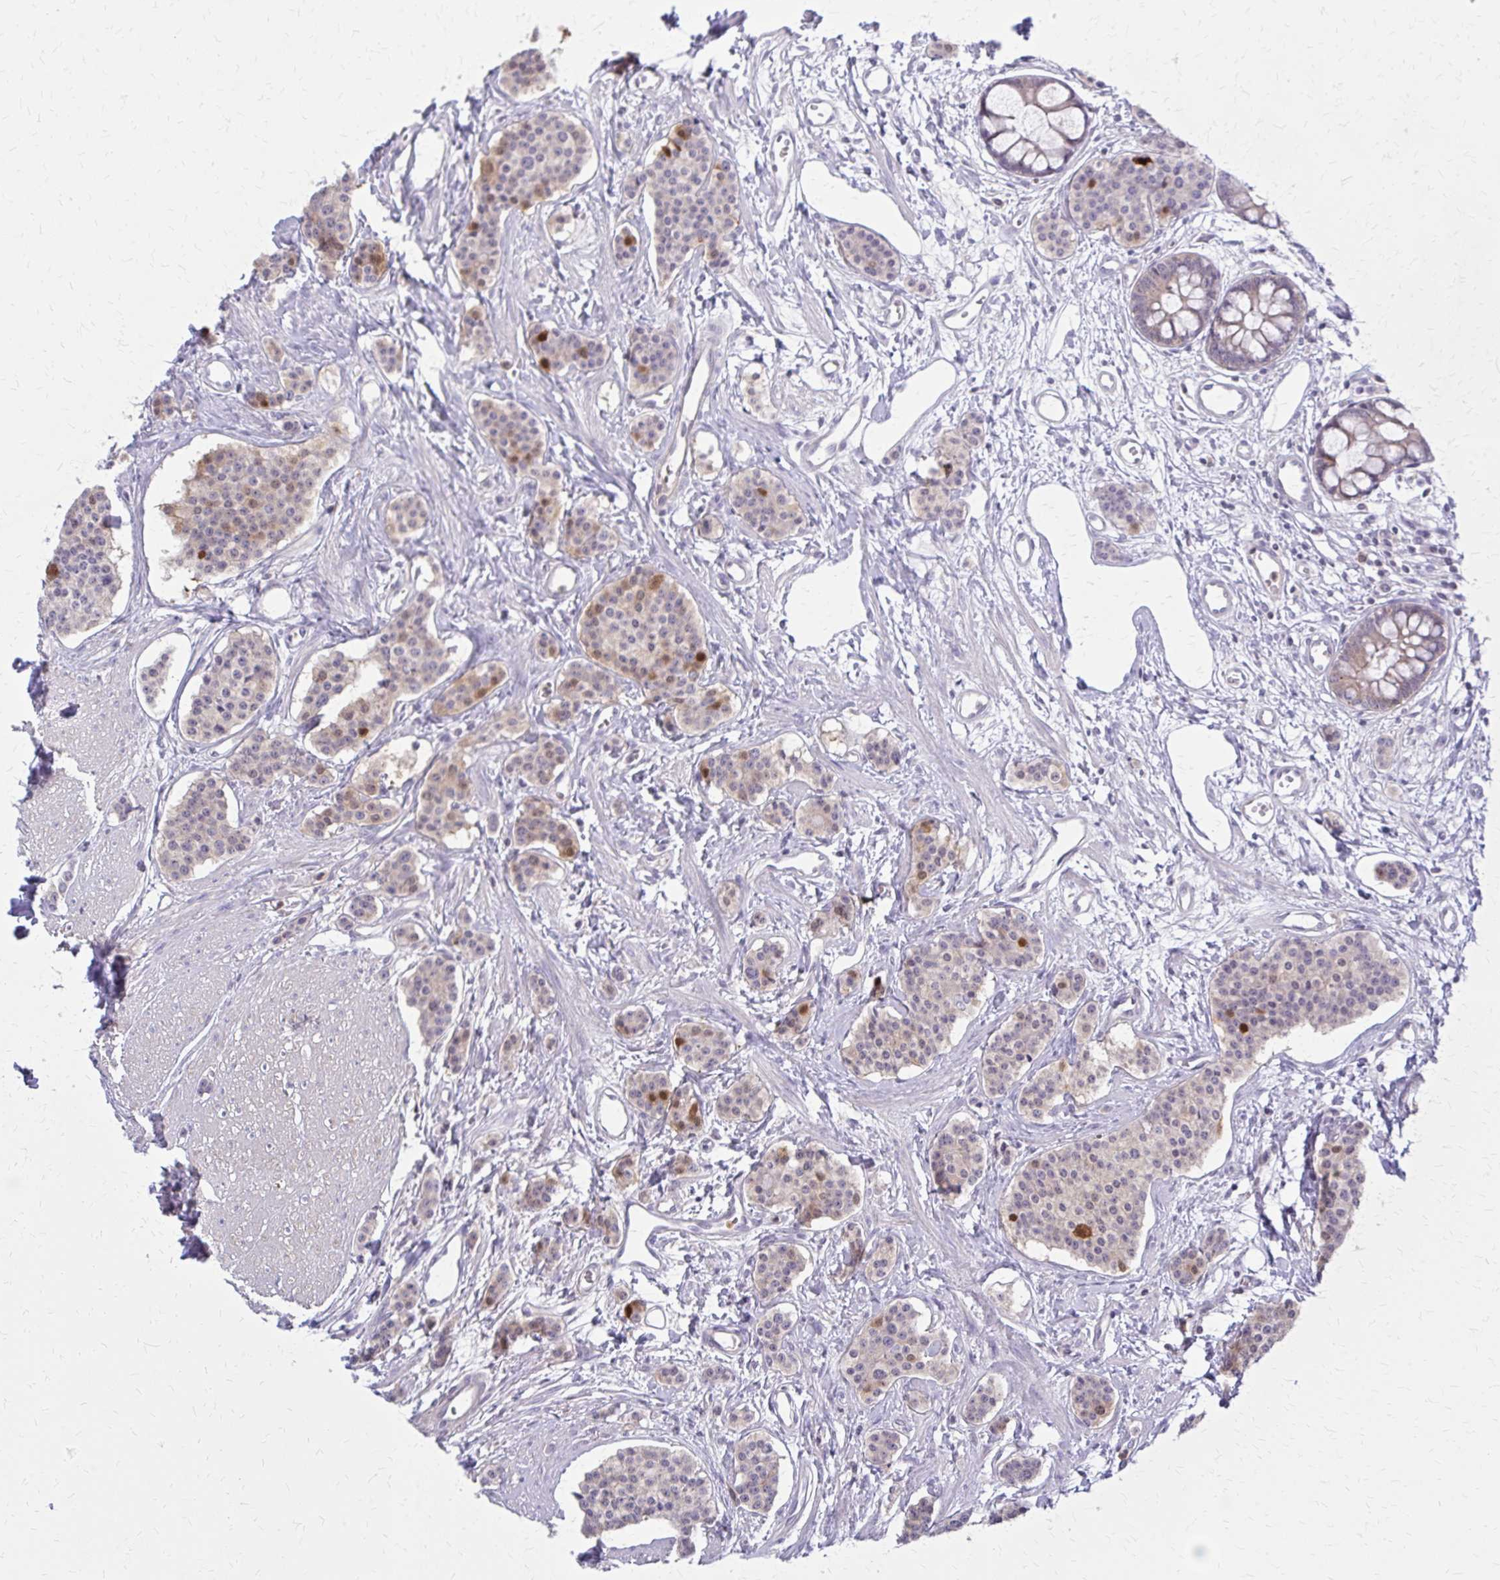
{"staining": {"intensity": "moderate", "quantity": "<25%", "location": "cytoplasmic/membranous"}, "tissue": "carcinoid", "cell_type": "Tumor cells", "image_type": "cancer", "snomed": [{"axis": "morphology", "description": "Carcinoid, malignant, NOS"}, {"axis": "topography", "description": "Small intestine"}], "caption": "Immunohistochemistry micrograph of human carcinoid (malignant) stained for a protein (brown), which shows low levels of moderate cytoplasmic/membranous staining in approximately <25% of tumor cells.", "gene": "DBI", "patient": {"sex": "female", "age": 64}}